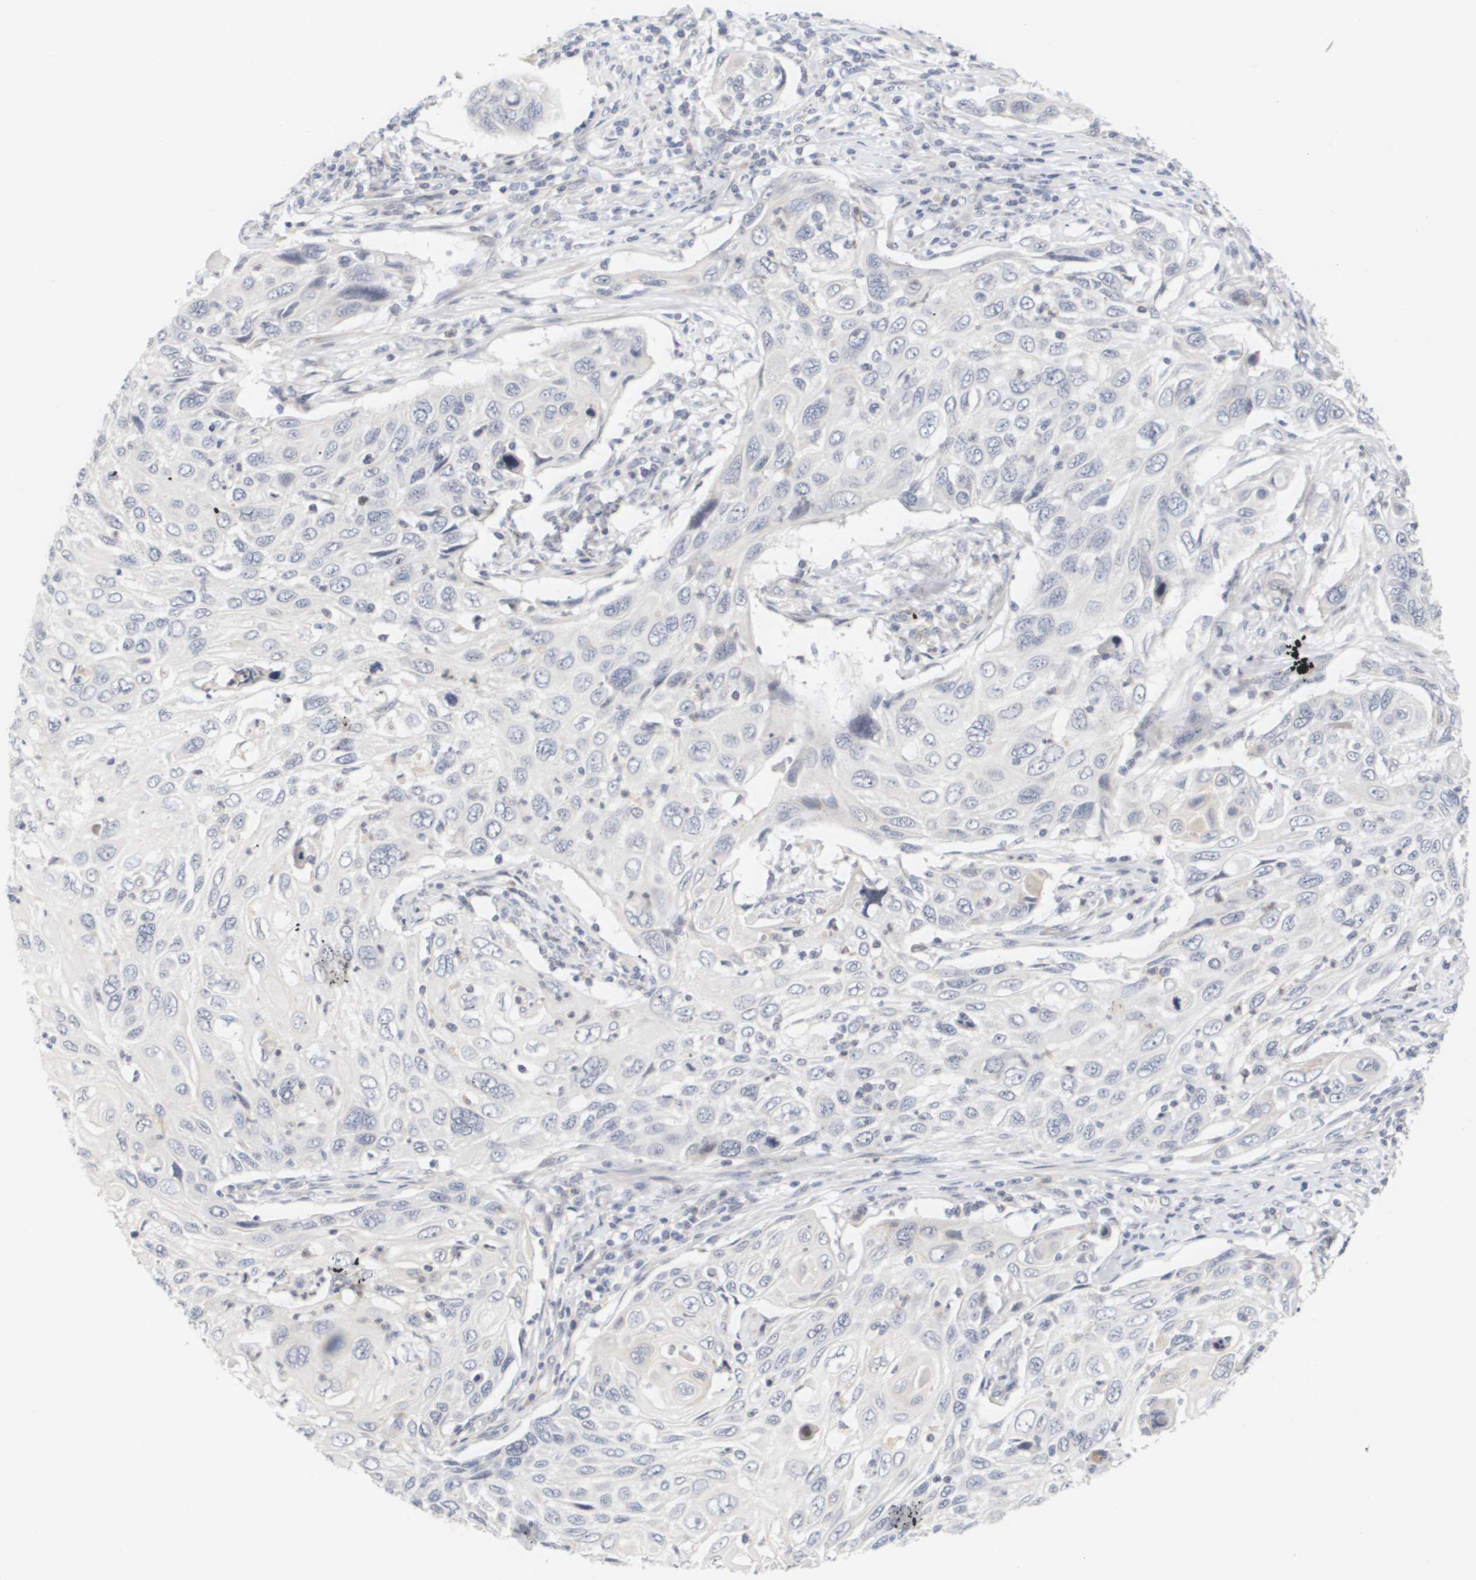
{"staining": {"intensity": "negative", "quantity": "none", "location": "none"}, "tissue": "cervical cancer", "cell_type": "Tumor cells", "image_type": "cancer", "snomed": [{"axis": "morphology", "description": "Squamous cell carcinoma, NOS"}, {"axis": "topography", "description": "Cervix"}], "caption": "Immunohistochemical staining of cervical cancer (squamous cell carcinoma) demonstrates no significant staining in tumor cells.", "gene": "CYB561", "patient": {"sex": "female", "age": 70}}